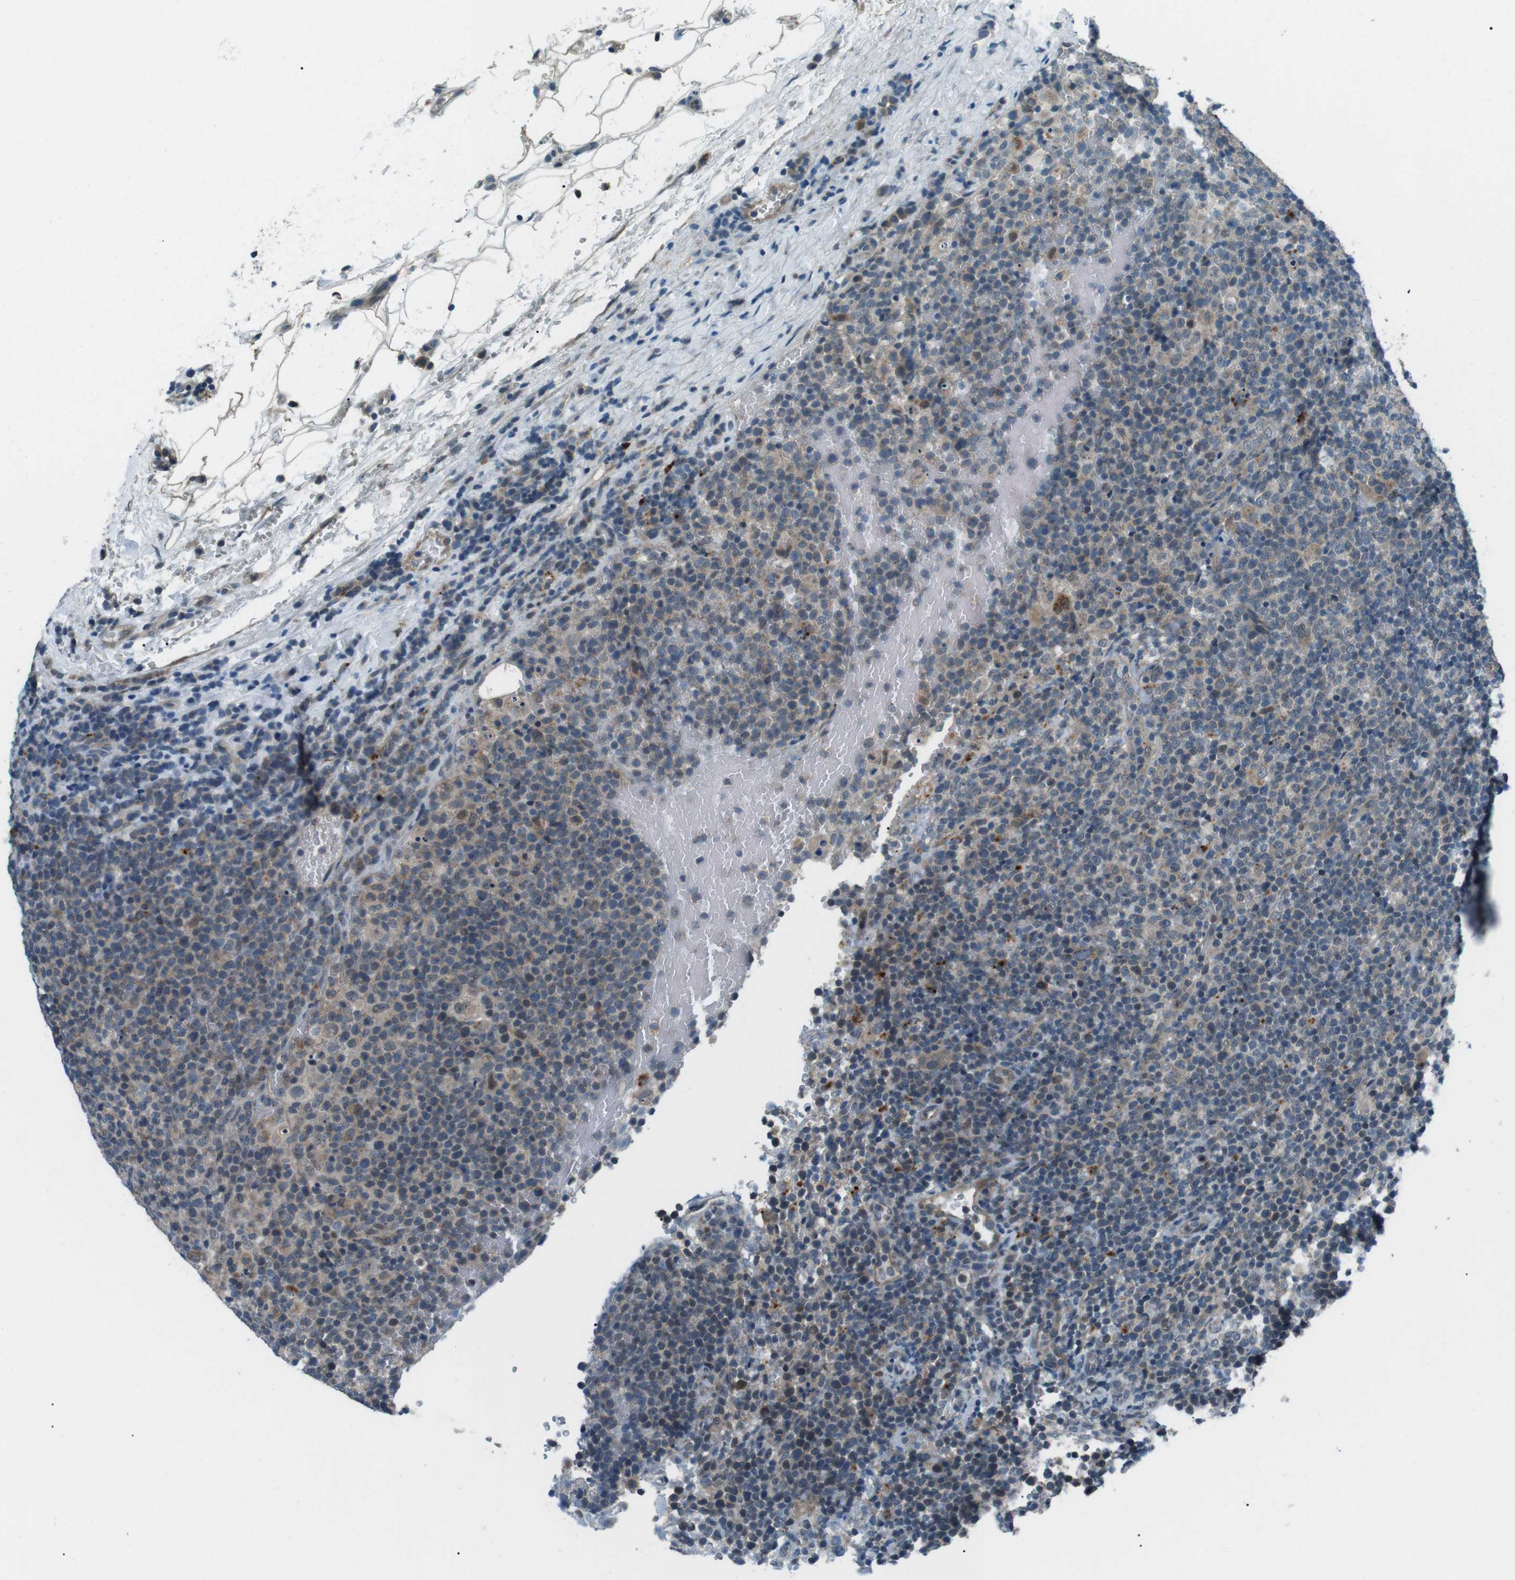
{"staining": {"intensity": "weak", "quantity": "25%-75%", "location": "cytoplasmic/membranous"}, "tissue": "lymphoma", "cell_type": "Tumor cells", "image_type": "cancer", "snomed": [{"axis": "morphology", "description": "Malignant lymphoma, non-Hodgkin's type, High grade"}, {"axis": "topography", "description": "Lymph node"}], "caption": "A high-resolution micrograph shows immunohistochemistry (IHC) staining of lymphoma, which shows weak cytoplasmic/membranous staining in approximately 25%-75% of tumor cells.", "gene": "LRIG2", "patient": {"sex": "male", "age": 61}}